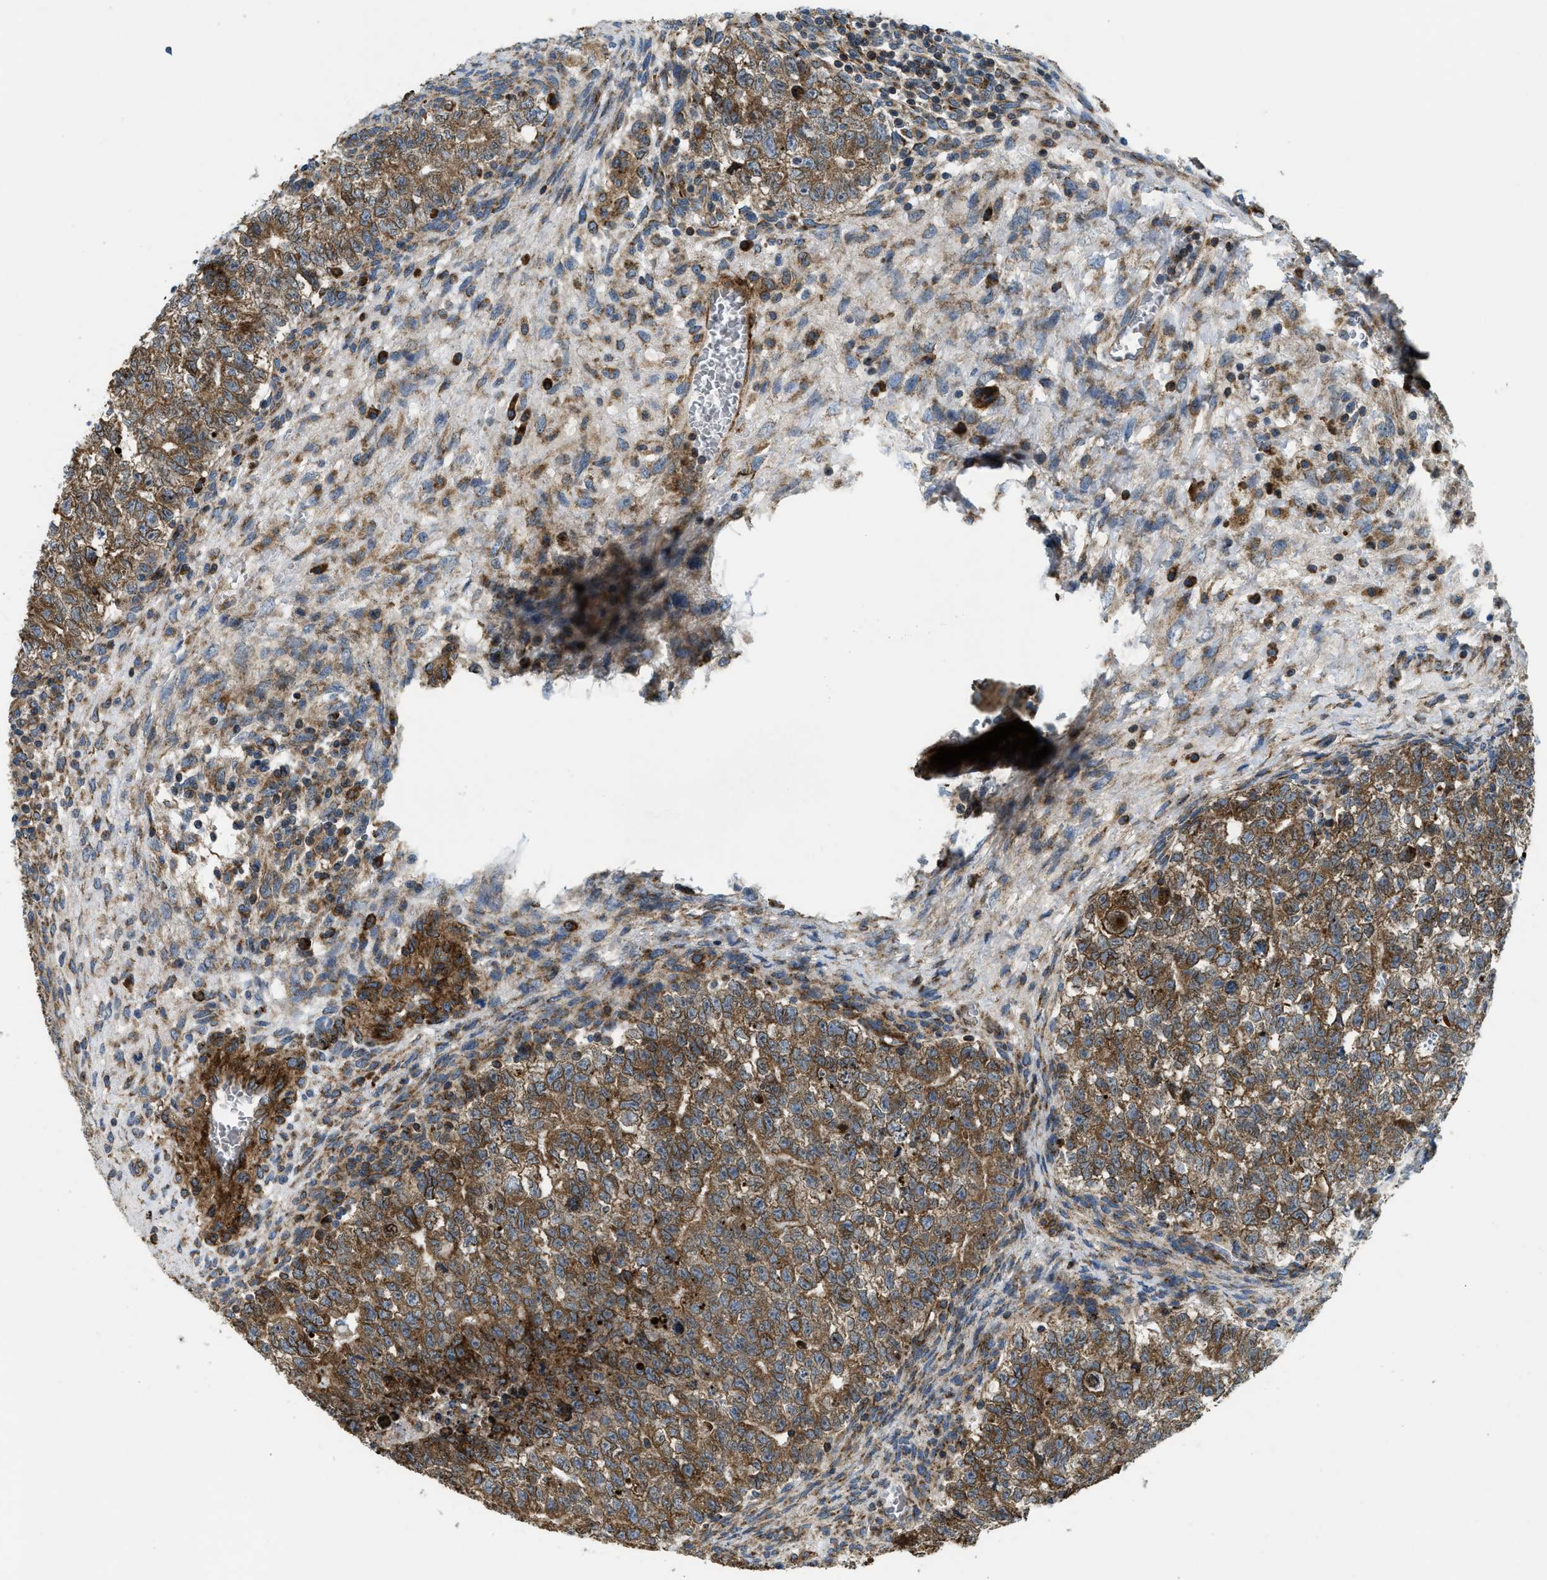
{"staining": {"intensity": "moderate", "quantity": ">75%", "location": "cytoplasmic/membranous"}, "tissue": "testis cancer", "cell_type": "Tumor cells", "image_type": "cancer", "snomed": [{"axis": "morphology", "description": "Seminoma, NOS"}, {"axis": "morphology", "description": "Carcinoma, Embryonal, NOS"}, {"axis": "topography", "description": "Testis"}], "caption": "Immunohistochemical staining of human testis seminoma reveals moderate cytoplasmic/membranous protein expression in approximately >75% of tumor cells.", "gene": "CSPG4", "patient": {"sex": "male", "age": 38}}